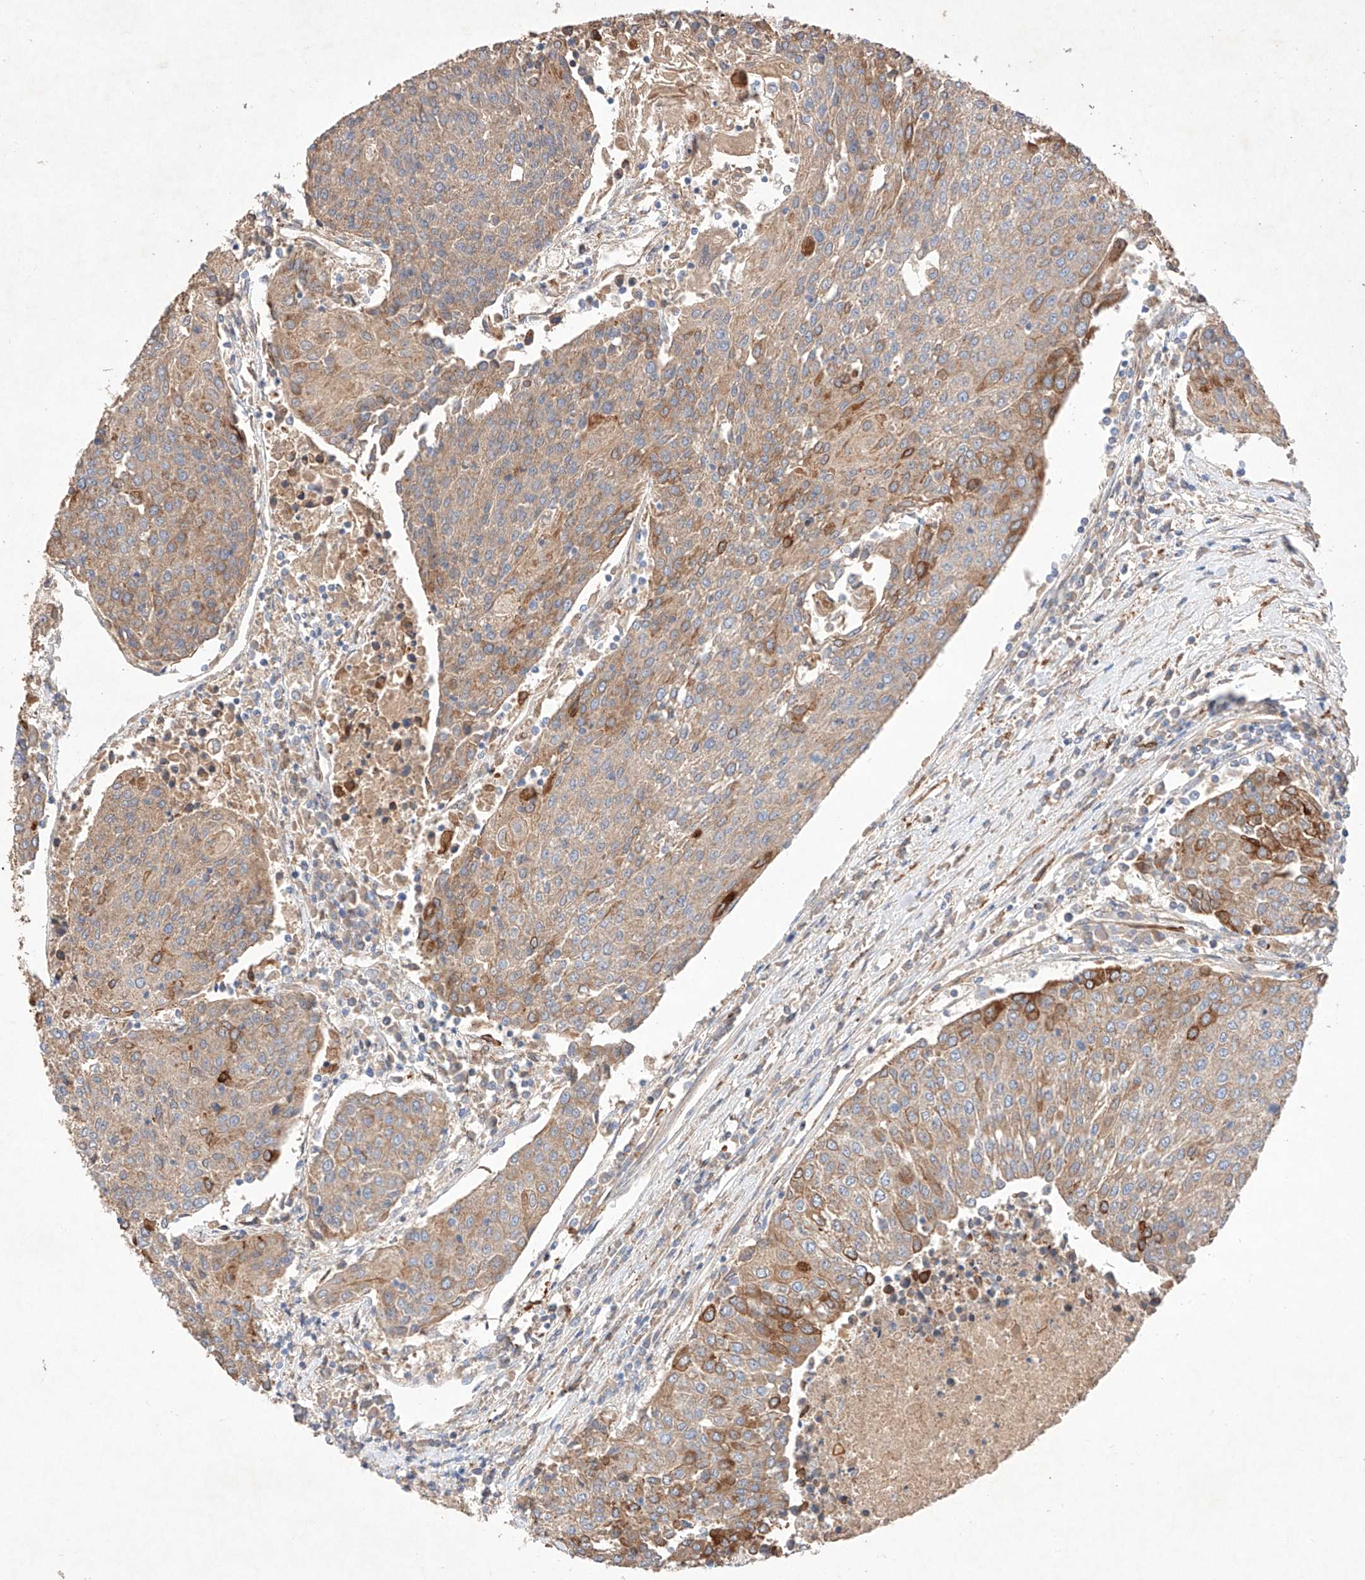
{"staining": {"intensity": "strong", "quantity": "<25%", "location": "cytoplasmic/membranous"}, "tissue": "urothelial cancer", "cell_type": "Tumor cells", "image_type": "cancer", "snomed": [{"axis": "morphology", "description": "Urothelial carcinoma, High grade"}, {"axis": "topography", "description": "Urinary bladder"}], "caption": "Immunohistochemistry (IHC) micrograph of neoplastic tissue: urothelial cancer stained using immunohistochemistry (IHC) demonstrates medium levels of strong protein expression localized specifically in the cytoplasmic/membranous of tumor cells, appearing as a cytoplasmic/membranous brown color.", "gene": "C6orf62", "patient": {"sex": "female", "age": 85}}